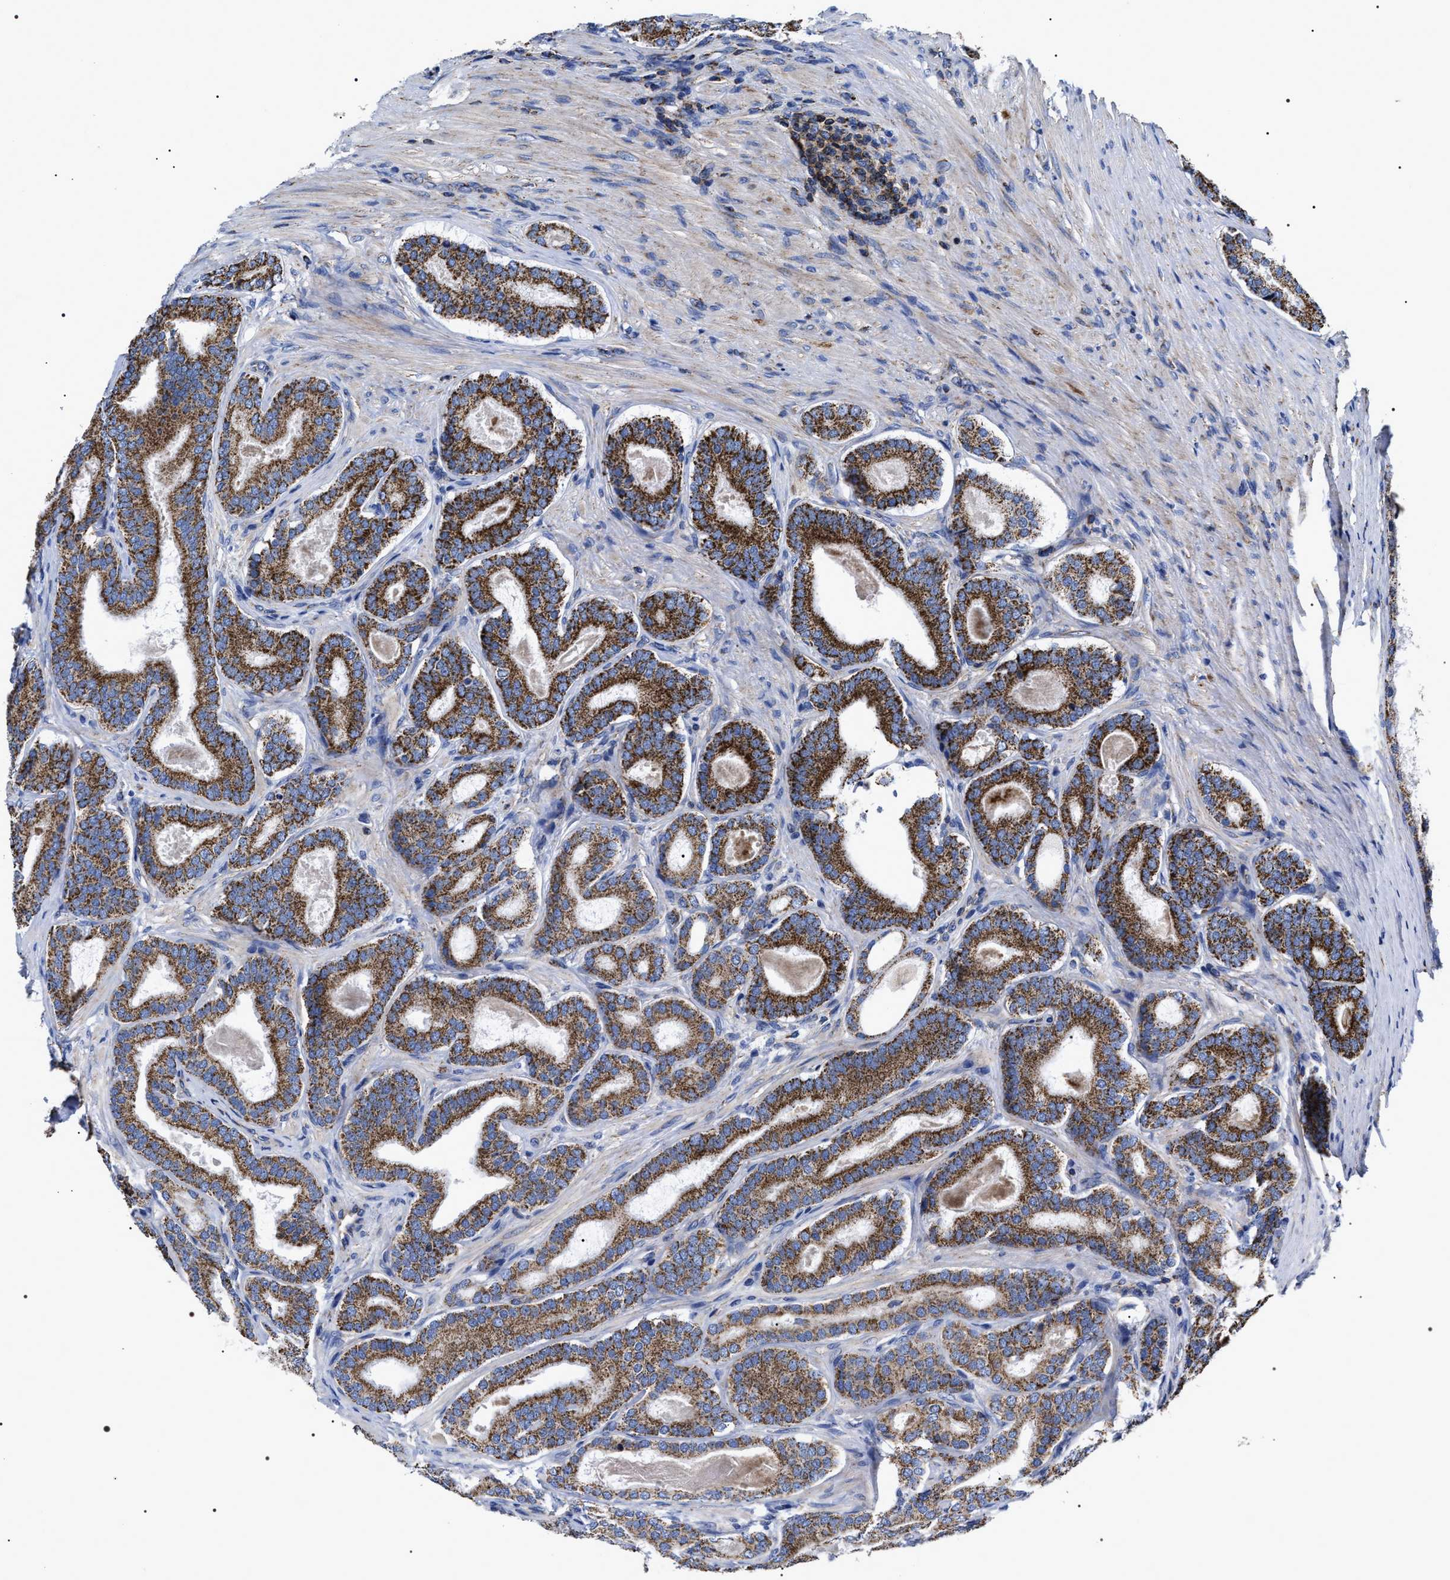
{"staining": {"intensity": "strong", "quantity": ">75%", "location": "cytoplasmic/membranous"}, "tissue": "prostate cancer", "cell_type": "Tumor cells", "image_type": "cancer", "snomed": [{"axis": "morphology", "description": "Adenocarcinoma, High grade"}, {"axis": "topography", "description": "Prostate"}], "caption": "Tumor cells exhibit high levels of strong cytoplasmic/membranous expression in about >75% of cells in human prostate cancer (high-grade adenocarcinoma).", "gene": "COG5", "patient": {"sex": "male", "age": 60}}